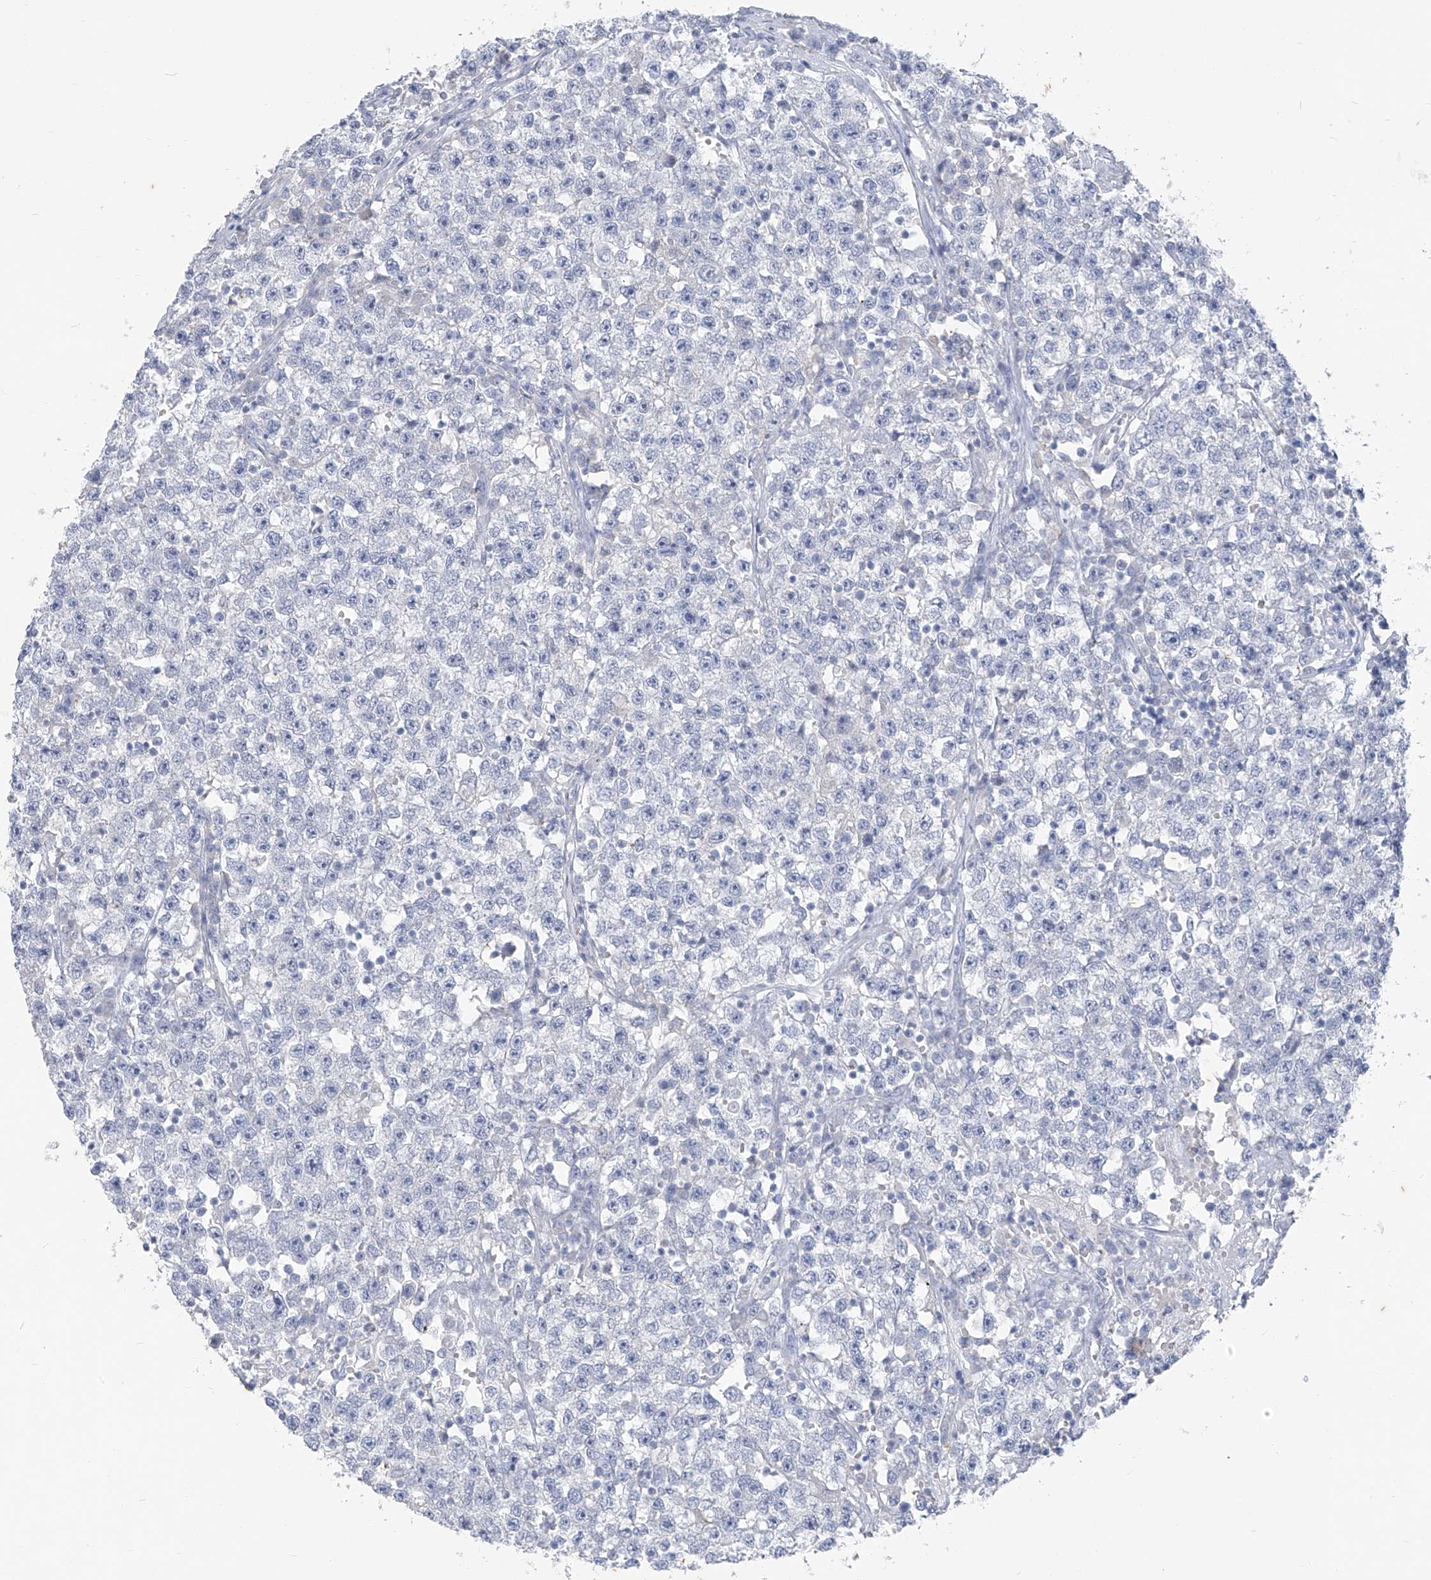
{"staining": {"intensity": "negative", "quantity": "none", "location": "none"}, "tissue": "testis cancer", "cell_type": "Tumor cells", "image_type": "cancer", "snomed": [{"axis": "morphology", "description": "Seminoma, NOS"}, {"axis": "topography", "description": "Testis"}], "caption": "High magnification brightfield microscopy of testis cancer (seminoma) stained with DAB (3,3'-diaminobenzidine) (brown) and counterstained with hematoxylin (blue): tumor cells show no significant expression.", "gene": "CX3CR1", "patient": {"sex": "male", "age": 22}}